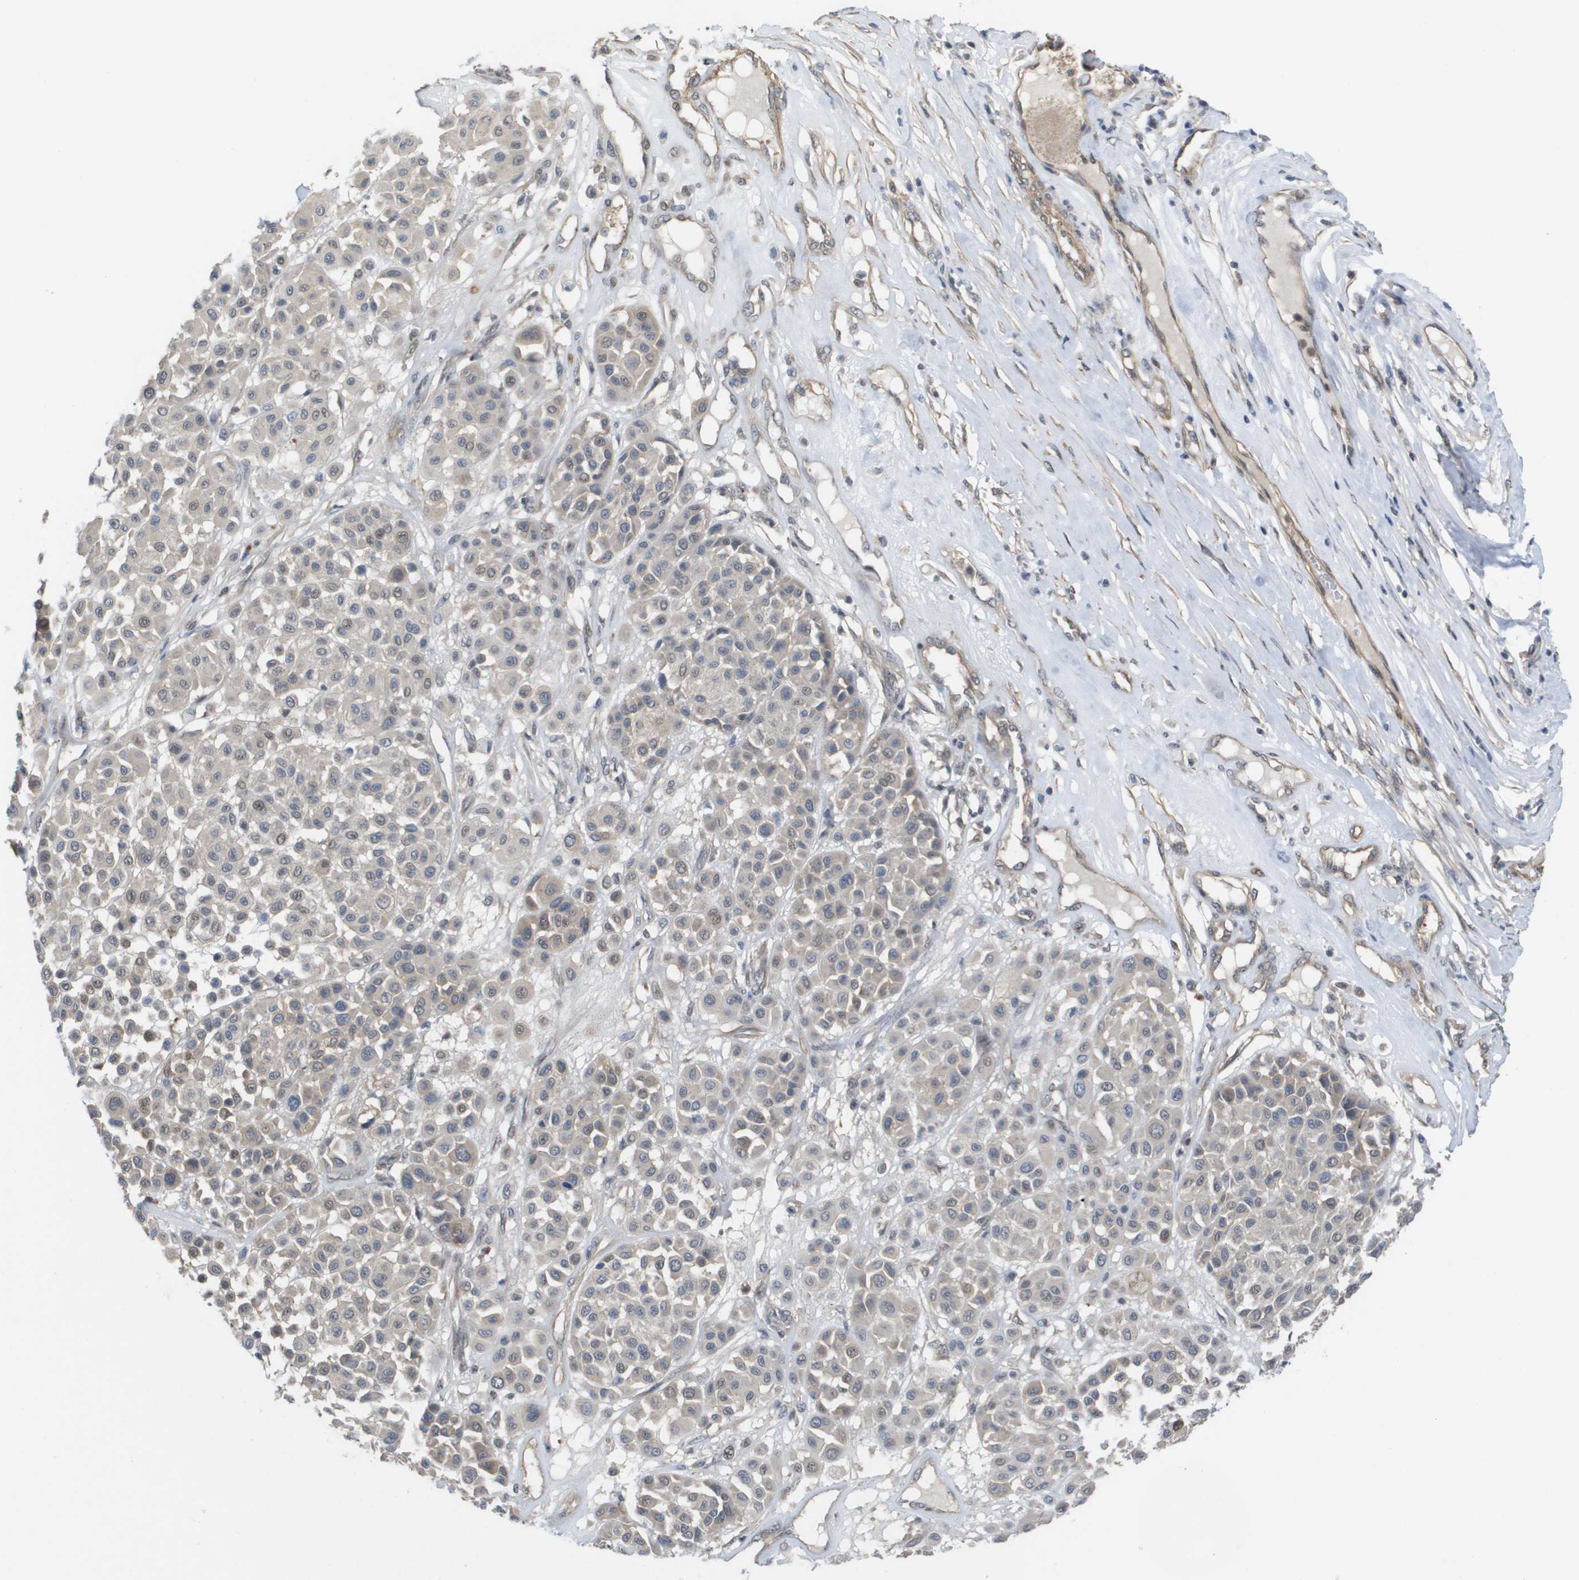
{"staining": {"intensity": "negative", "quantity": "none", "location": "none"}, "tissue": "melanoma", "cell_type": "Tumor cells", "image_type": "cancer", "snomed": [{"axis": "morphology", "description": "Malignant melanoma, Metastatic site"}, {"axis": "topography", "description": "Soft tissue"}], "caption": "Micrograph shows no significant protein positivity in tumor cells of melanoma. (DAB (3,3'-diaminobenzidine) IHC, high magnification).", "gene": "RNF112", "patient": {"sex": "male", "age": 41}}